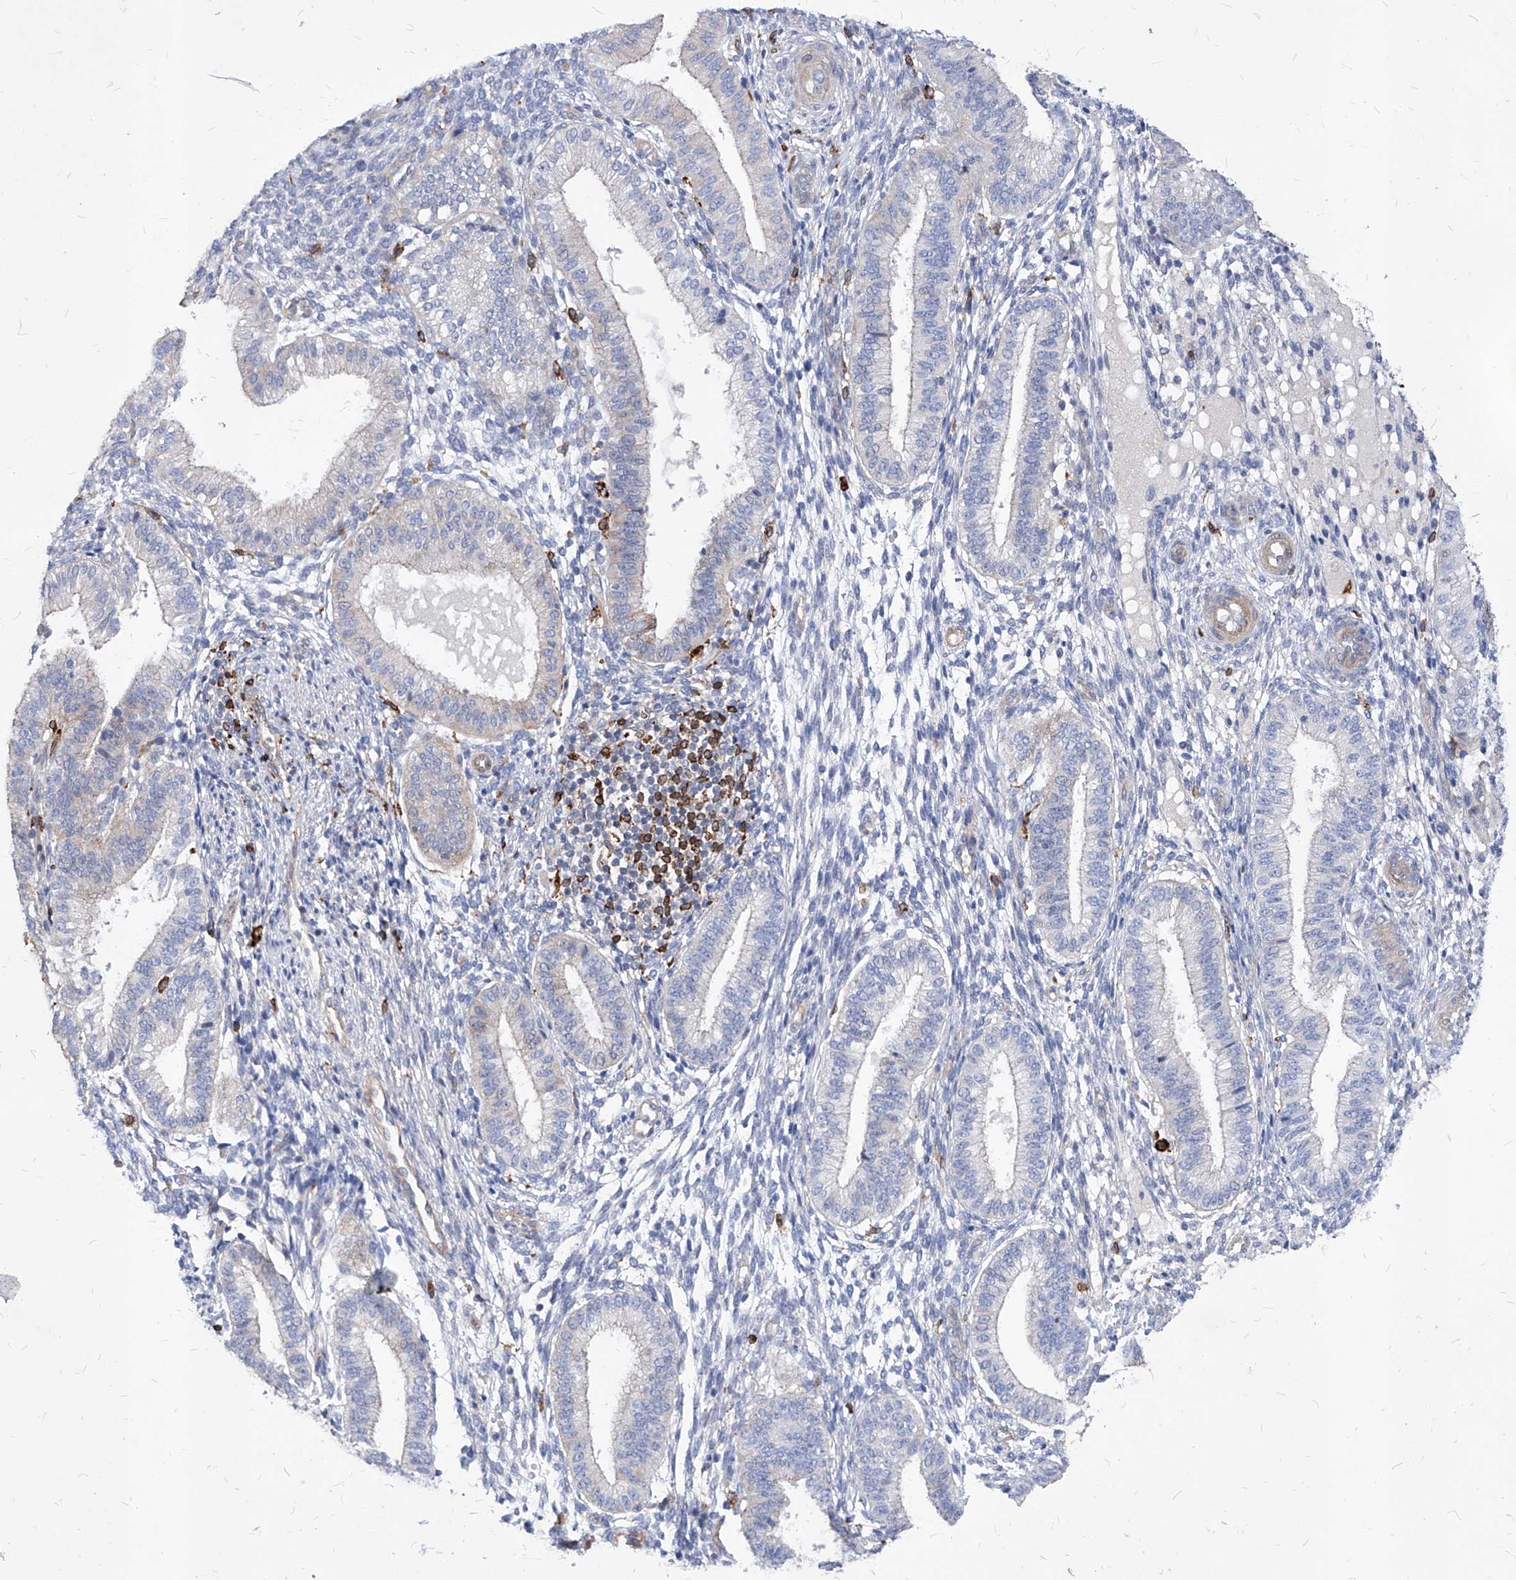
{"staining": {"intensity": "negative", "quantity": "none", "location": "none"}, "tissue": "endometrium", "cell_type": "Cells in endometrial stroma", "image_type": "normal", "snomed": [{"axis": "morphology", "description": "Normal tissue, NOS"}, {"axis": "topography", "description": "Endometrium"}], "caption": "Immunohistochemical staining of normal human endometrium shows no significant staining in cells in endometrial stroma. (Immunohistochemistry, brightfield microscopy, high magnification).", "gene": "UBOX5", "patient": {"sex": "female", "age": 39}}